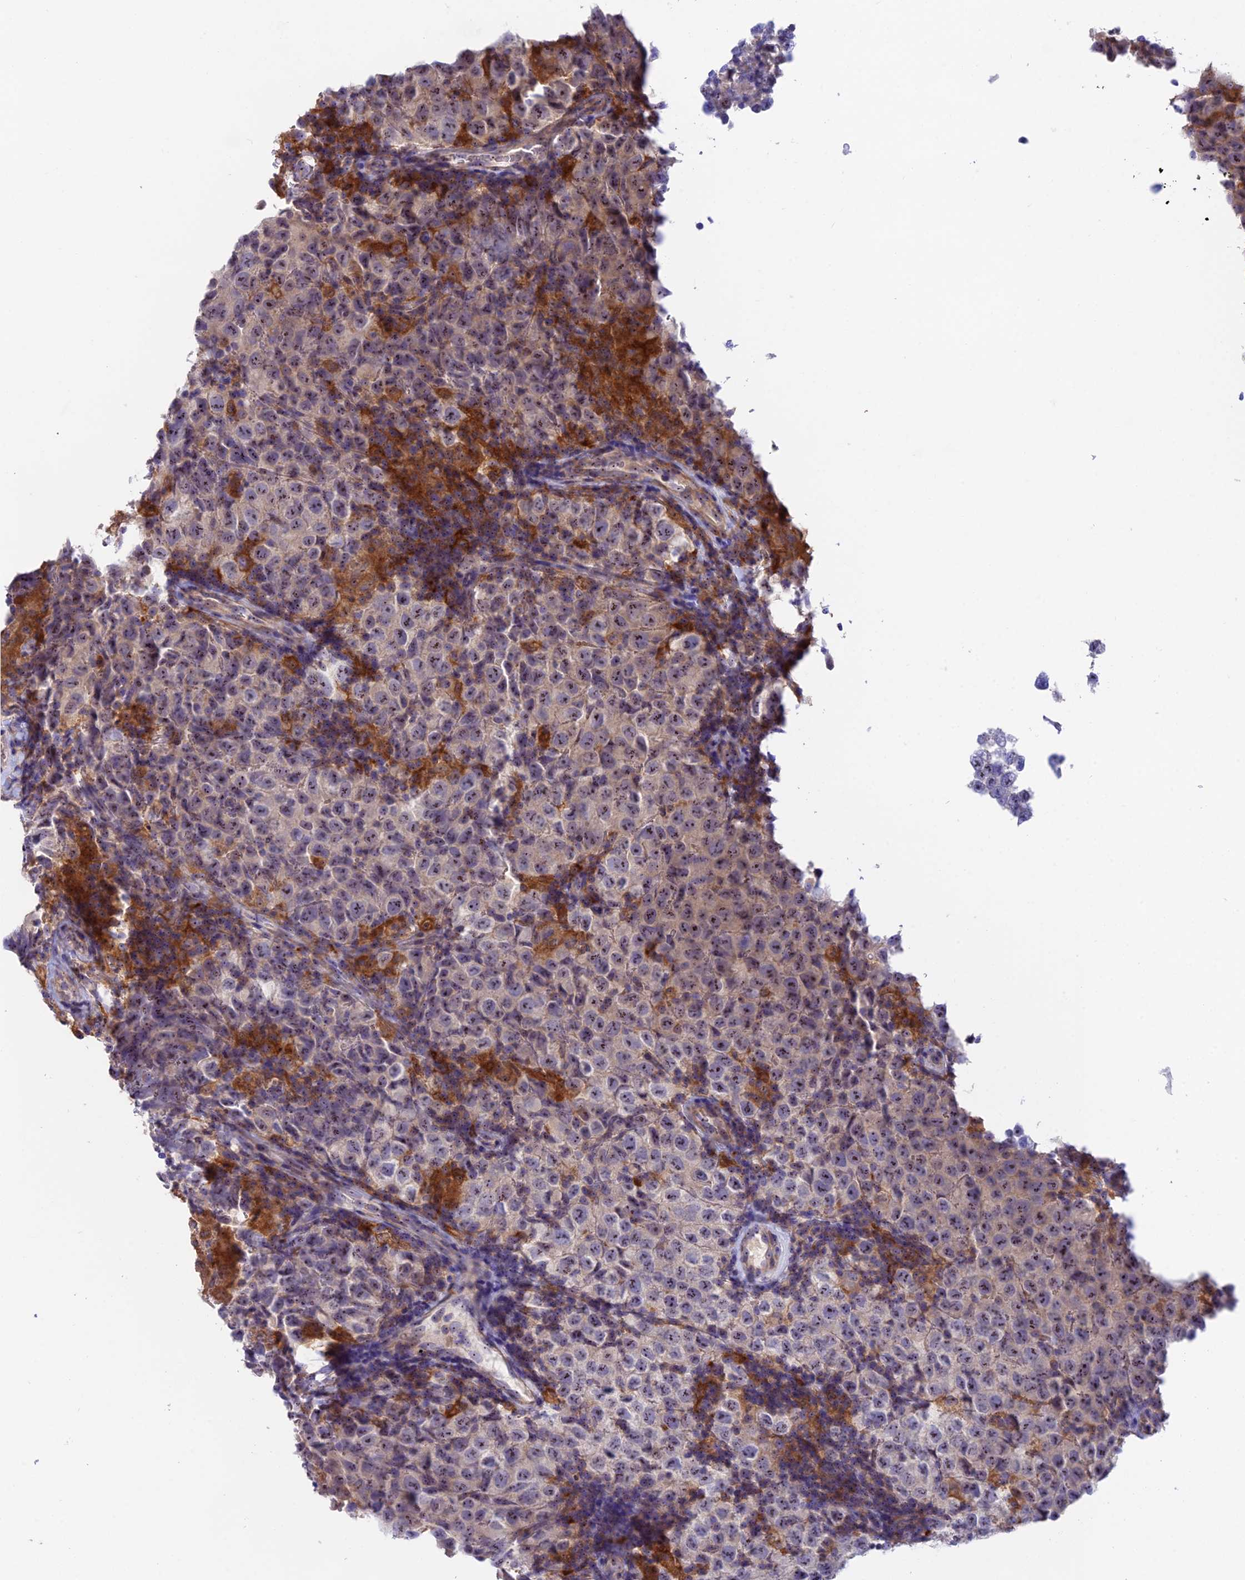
{"staining": {"intensity": "weak", "quantity": "<25%", "location": "nuclear"}, "tissue": "testis cancer", "cell_type": "Tumor cells", "image_type": "cancer", "snomed": [{"axis": "morphology", "description": "Seminoma, NOS"}, {"axis": "morphology", "description": "Carcinoma, Embryonal, NOS"}, {"axis": "topography", "description": "Testis"}], "caption": "Testis cancer stained for a protein using immunohistochemistry (IHC) shows no expression tumor cells.", "gene": "DUSP29", "patient": {"sex": "male", "age": 41}}